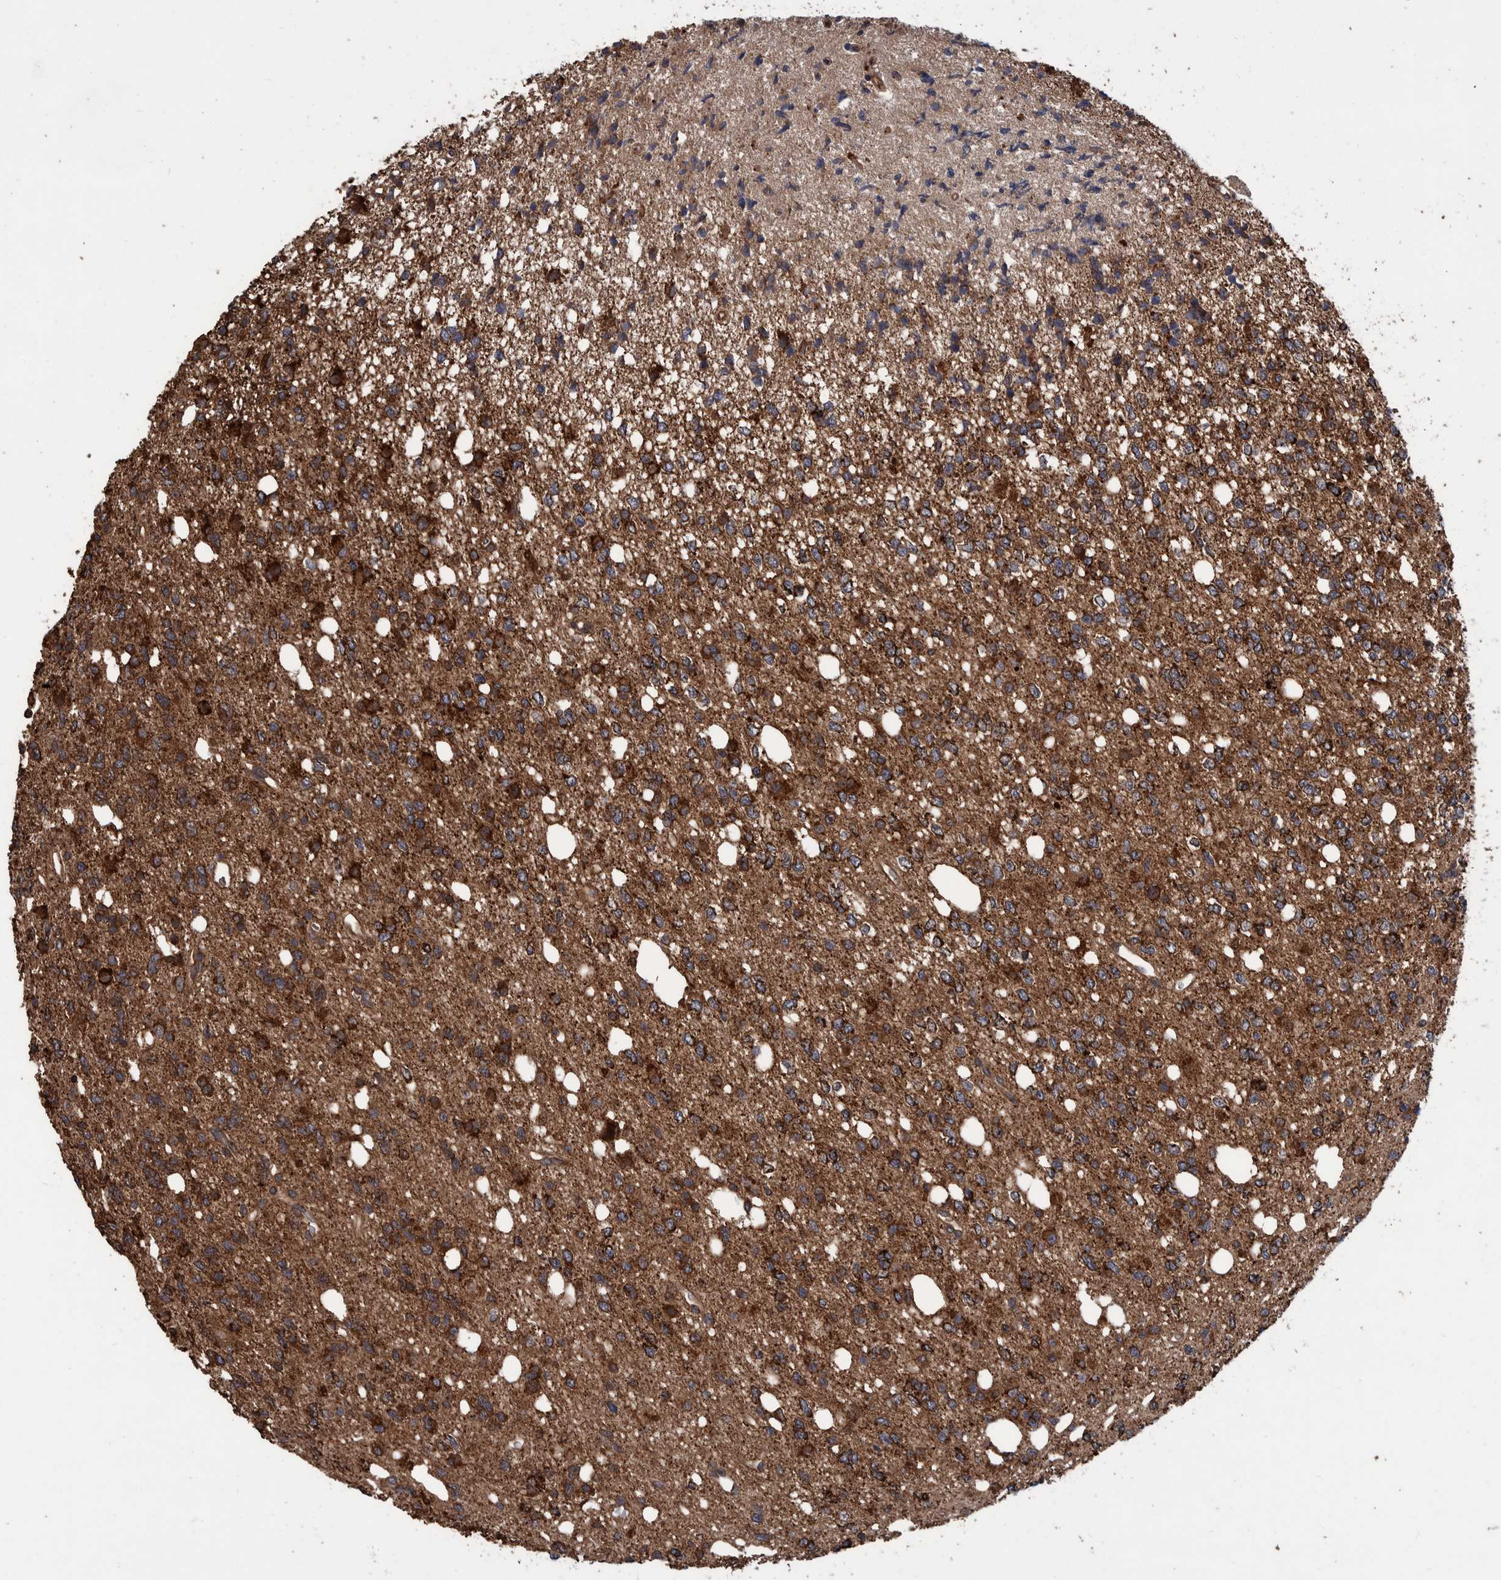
{"staining": {"intensity": "strong", "quantity": ">75%", "location": "cytoplasmic/membranous"}, "tissue": "glioma", "cell_type": "Tumor cells", "image_type": "cancer", "snomed": [{"axis": "morphology", "description": "Glioma, malignant, High grade"}, {"axis": "topography", "description": "Brain"}], "caption": "Protein positivity by IHC shows strong cytoplasmic/membranous positivity in about >75% of tumor cells in malignant high-grade glioma.", "gene": "VBP1", "patient": {"sex": "female", "age": 62}}